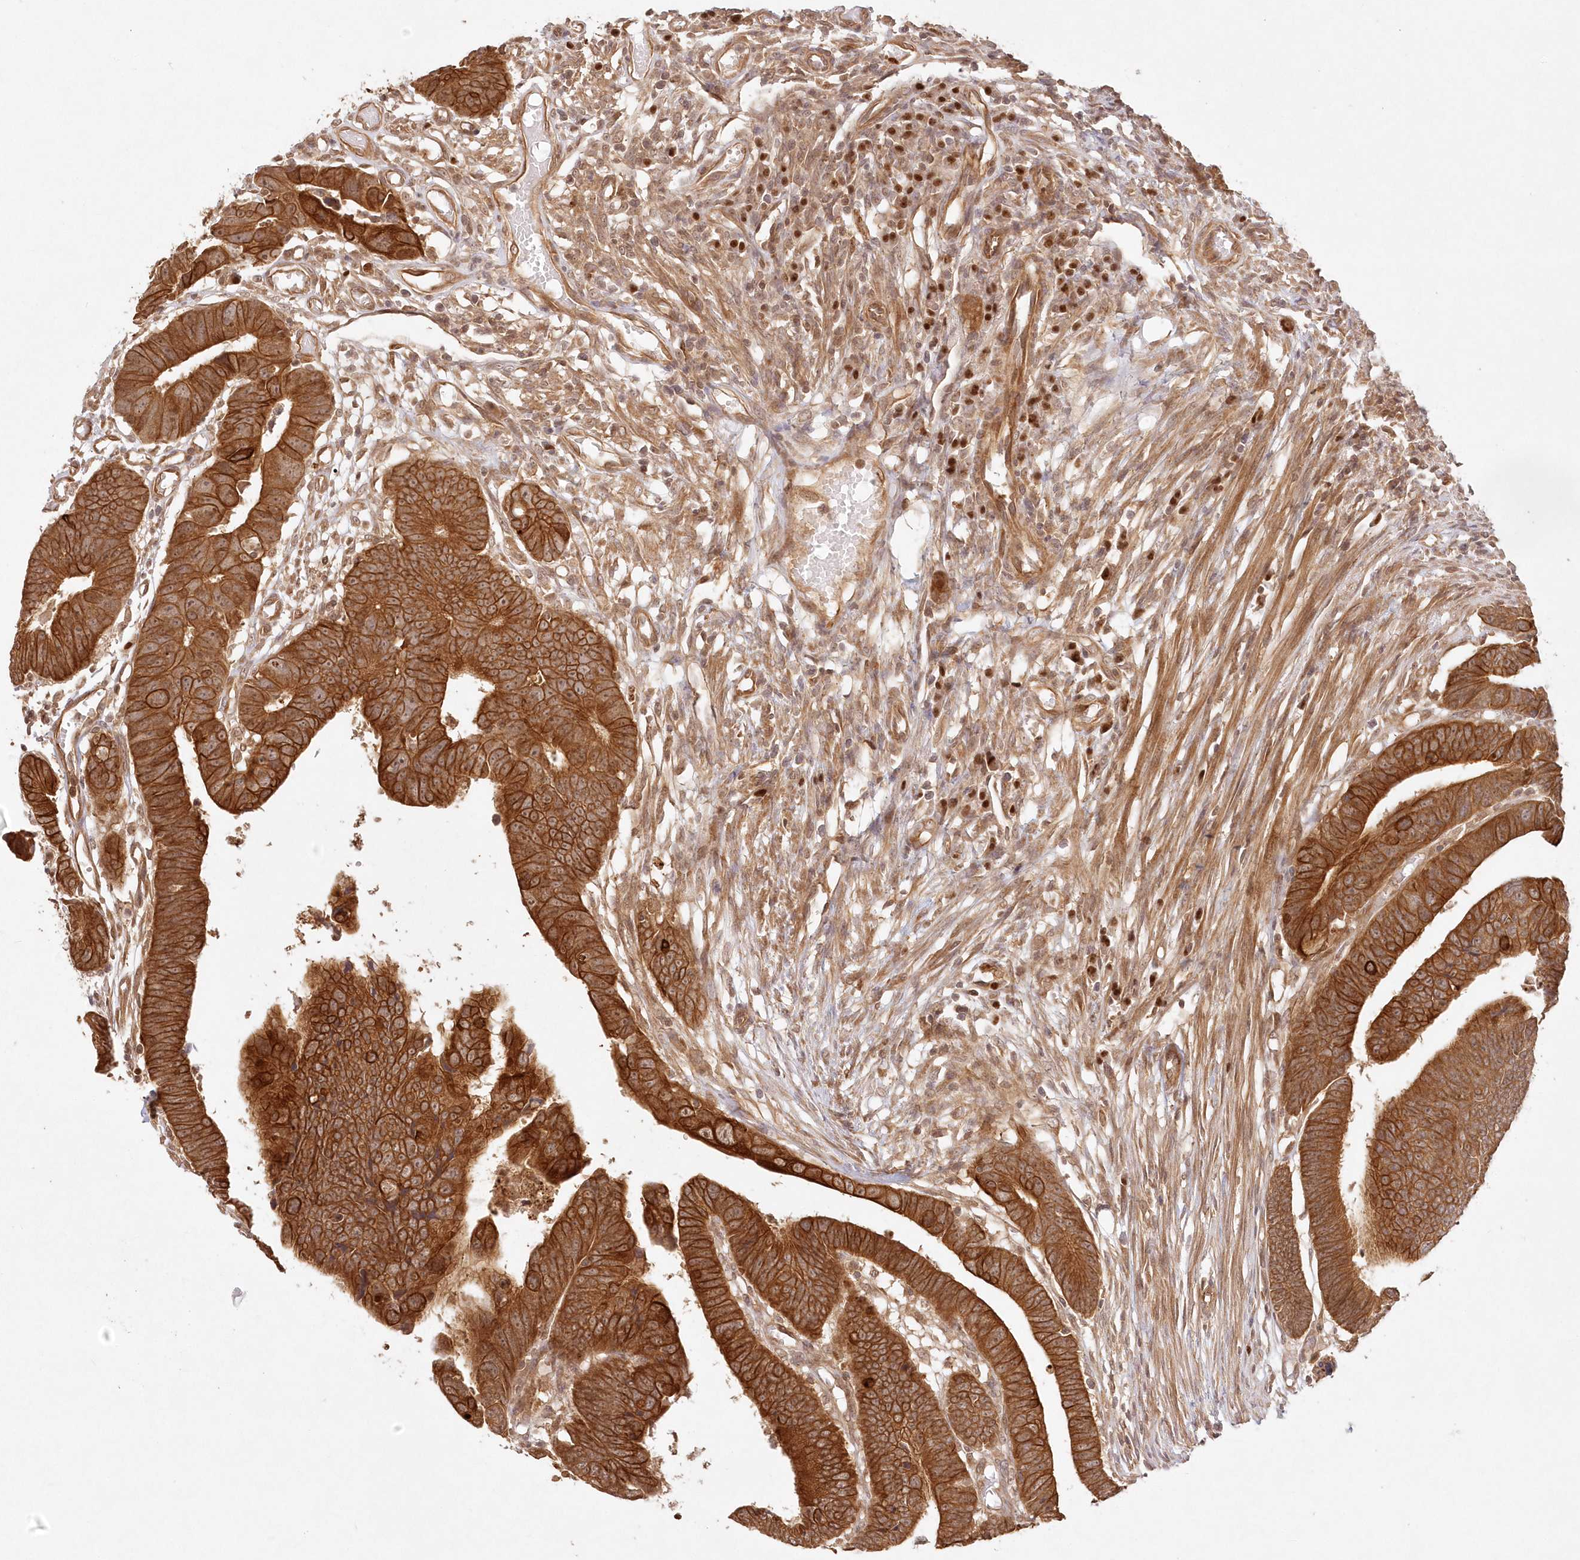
{"staining": {"intensity": "strong", "quantity": ">75%", "location": "cytoplasmic/membranous"}, "tissue": "colorectal cancer", "cell_type": "Tumor cells", "image_type": "cancer", "snomed": [{"axis": "morphology", "description": "Adenocarcinoma, NOS"}, {"axis": "topography", "description": "Rectum"}], "caption": "This image demonstrates IHC staining of human colorectal cancer, with high strong cytoplasmic/membranous expression in about >75% of tumor cells.", "gene": "KIAA0232", "patient": {"sex": "female", "age": 65}}